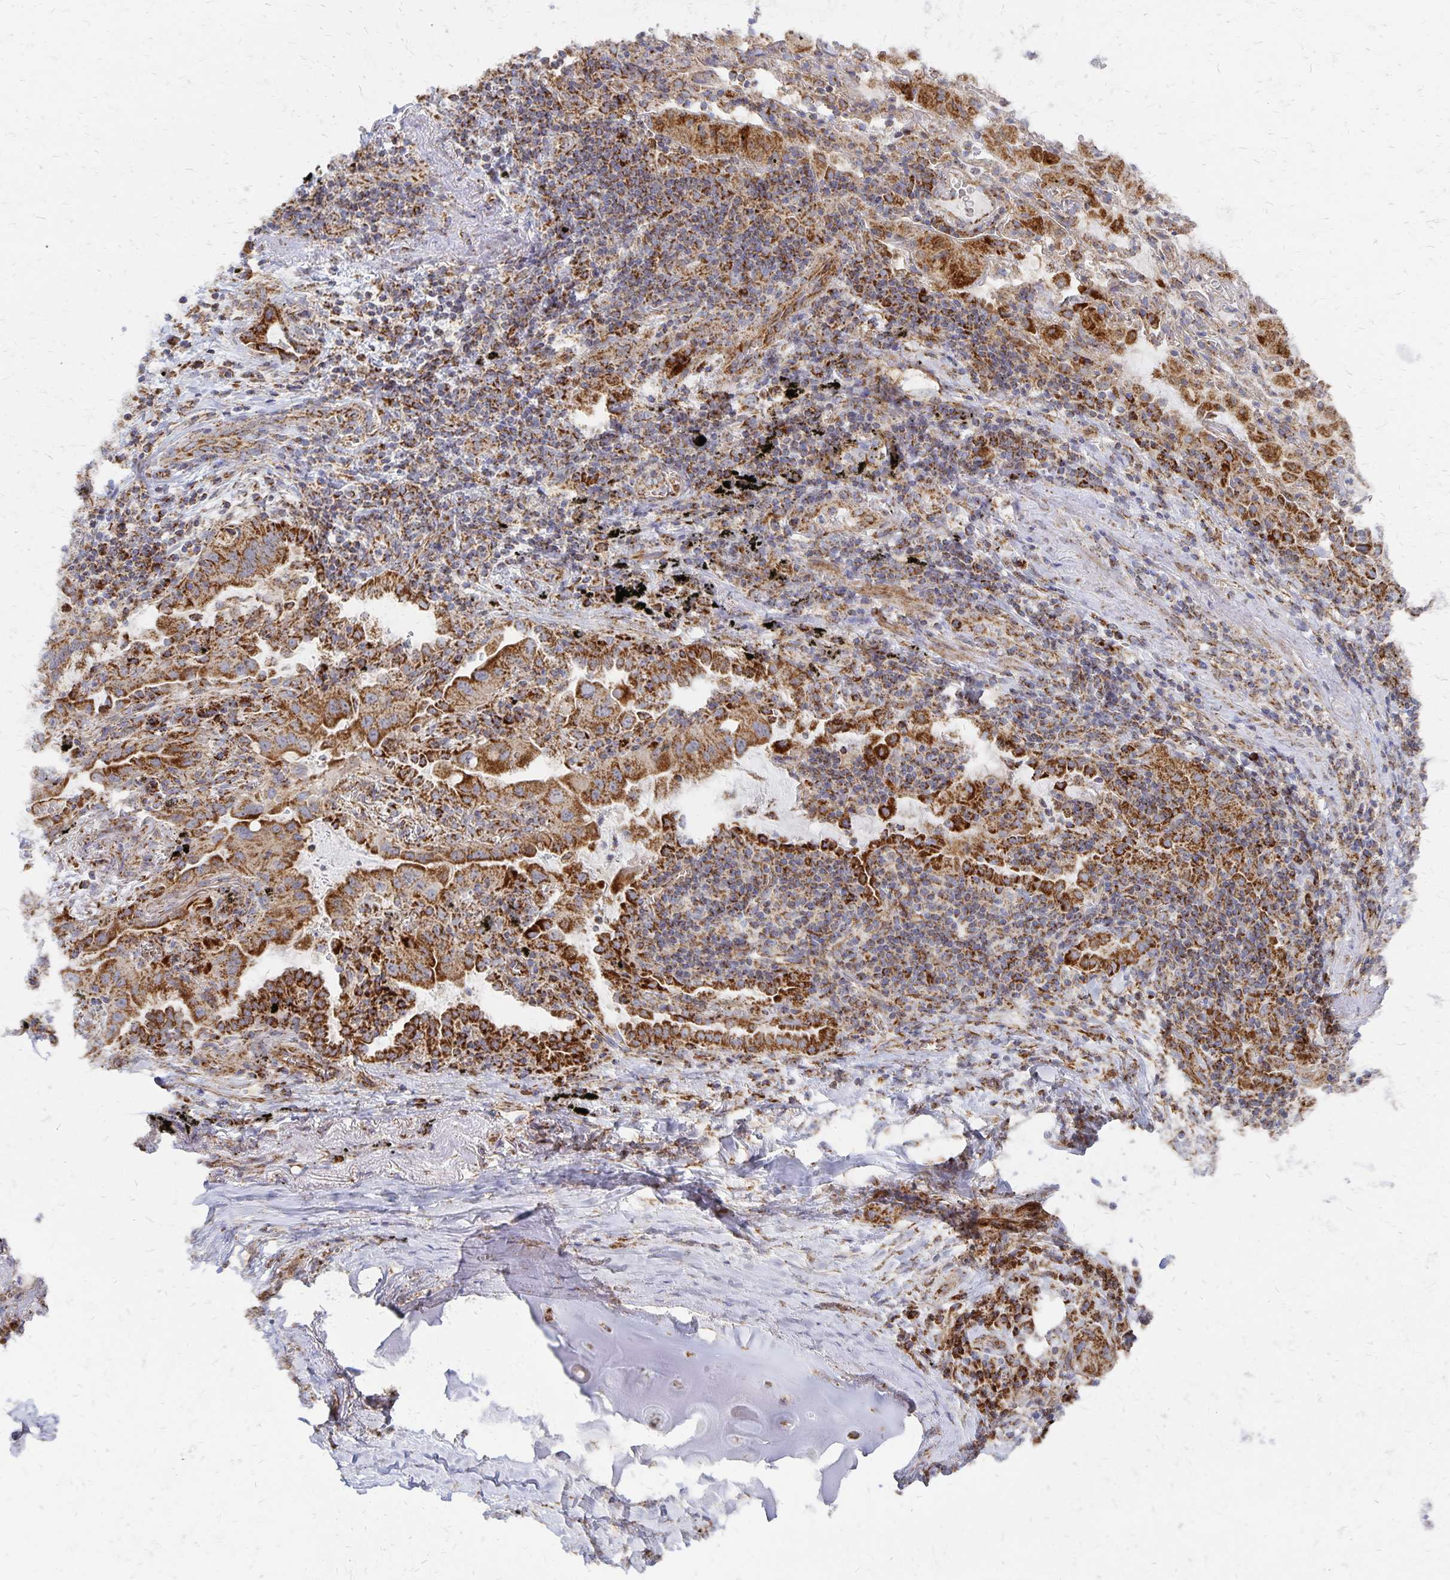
{"staining": {"intensity": "strong", "quantity": ">75%", "location": "cytoplasmic/membranous"}, "tissue": "lung cancer", "cell_type": "Tumor cells", "image_type": "cancer", "snomed": [{"axis": "morphology", "description": "Adenocarcinoma, NOS"}, {"axis": "topography", "description": "Lung"}], "caption": "Tumor cells show high levels of strong cytoplasmic/membranous staining in approximately >75% of cells in lung cancer.", "gene": "STOML2", "patient": {"sex": "male", "age": 65}}